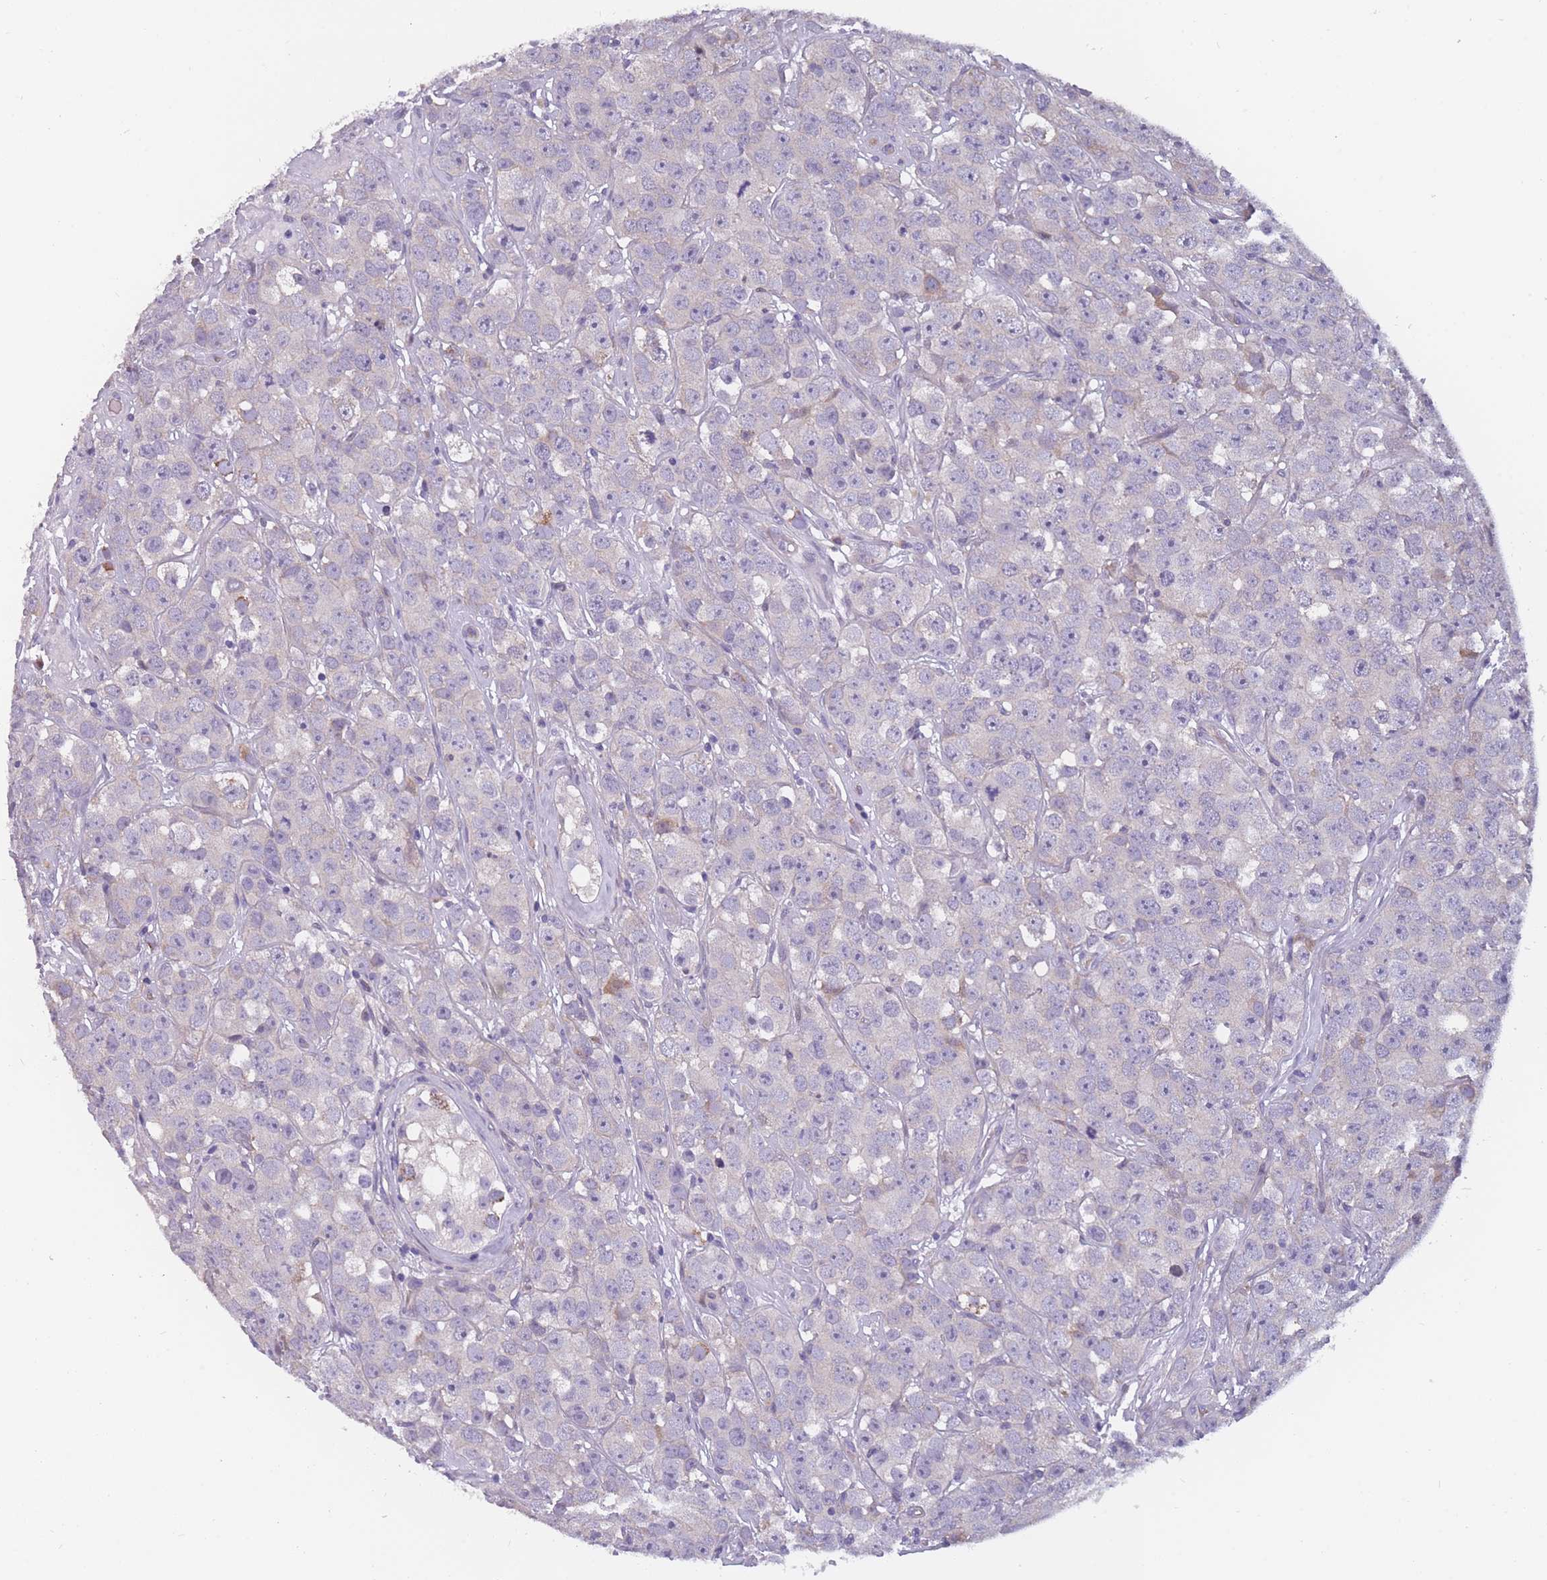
{"staining": {"intensity": "negative", "quantity": "none", "location": "none"}, "tissue": "testis cancer", "cell_type": "Tumor cells", "image_type": "cancer", "snomed": [{"axis": "morphology", "description": "Seminoma, NOS"}, {"axis": "topography", "description": "Testis"}], "caption": "A micrograph of testis seminoma stained for a protein exhibits no brown staining in tumor cells.", "gene": "FAM83F", "patient": {"sex": "male", "age": 28}}